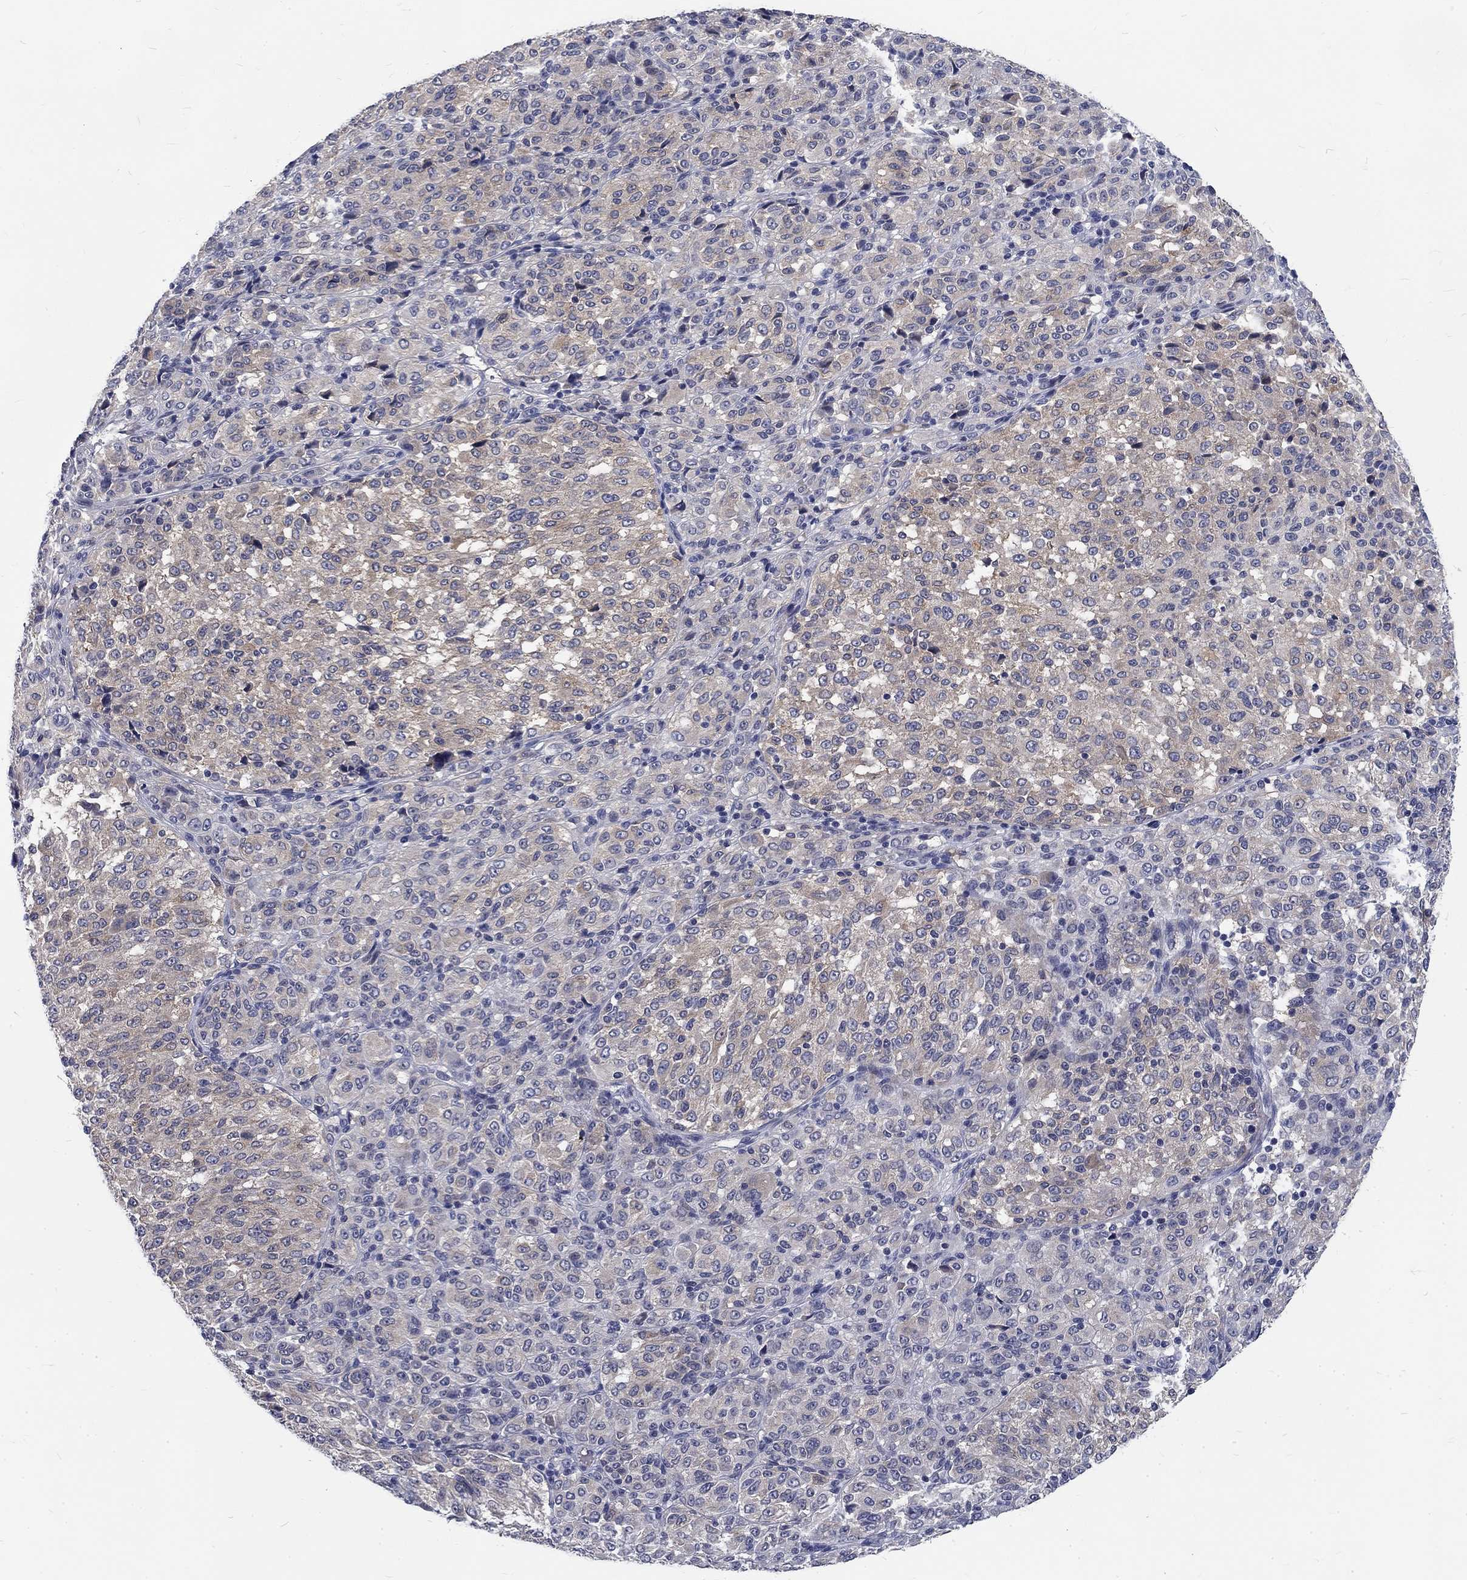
{"staining": {"intensity": "weak", "quantity": "25%-75%", "location": "cytoplasmic/membranous"}, "tissue": "melanoma", "cell_type": "Tumor cells", "image_type": "cancer", "snomed": [{"axis": "morphology", "description": "Malignant melanoma, Metastatic site"}, {"axis": "topography", "description": "Brain"}], "caption": "Brown immunohistochemical staining in human malignant melanoma (metastatic site) shows weak cytoplasmic/membranous expression in about 25%-75% of tumor cells. (brown staining indicates protein expression, while blue staining denotes nuclei).", "gene": "PHKA1", "patient": {"sex": "female", "age": 56}}